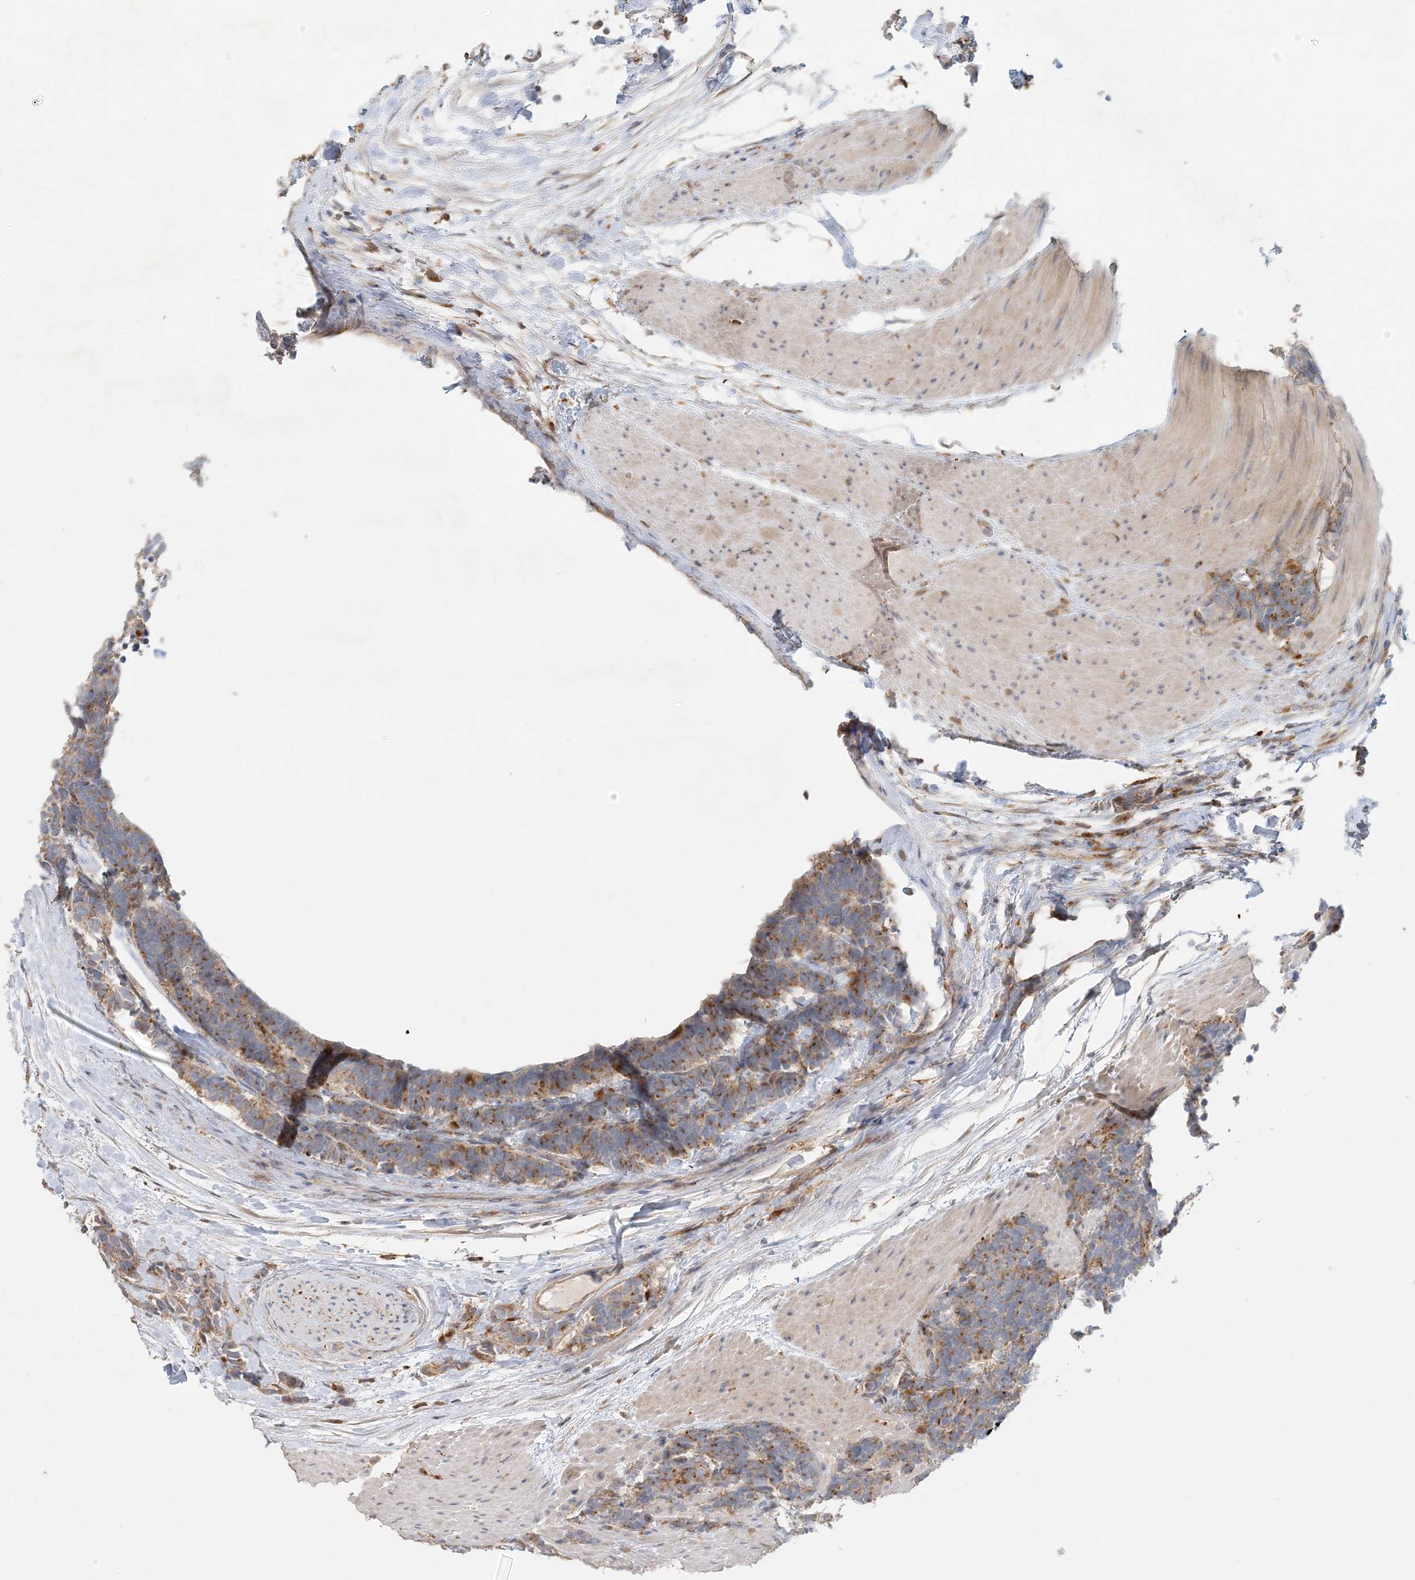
{"staining": {"intensity": "moderate", "quantity": ">75%", "location": "cytoplasmic/membranous"}, "tissue": "carcinoid", "cell_type": "Tumor cells", "image_type": "cancer", "snomed": [{"axis": "morphology", "description": "Carcinoma, NOS"}, {"axis": "morphology", "description": "Carcinoid, malignant, NOS"}, {"axis": "topography", "description": "Urinary bladder"}], "caption": "About >75% of tumor cells in carcinoid show moderate cytoplasmic/membranous protein staining as visualized by brown immunohistochemical staining.", "gene": "SPPL2A", "patient": {"sex": "male", "age": 57}}